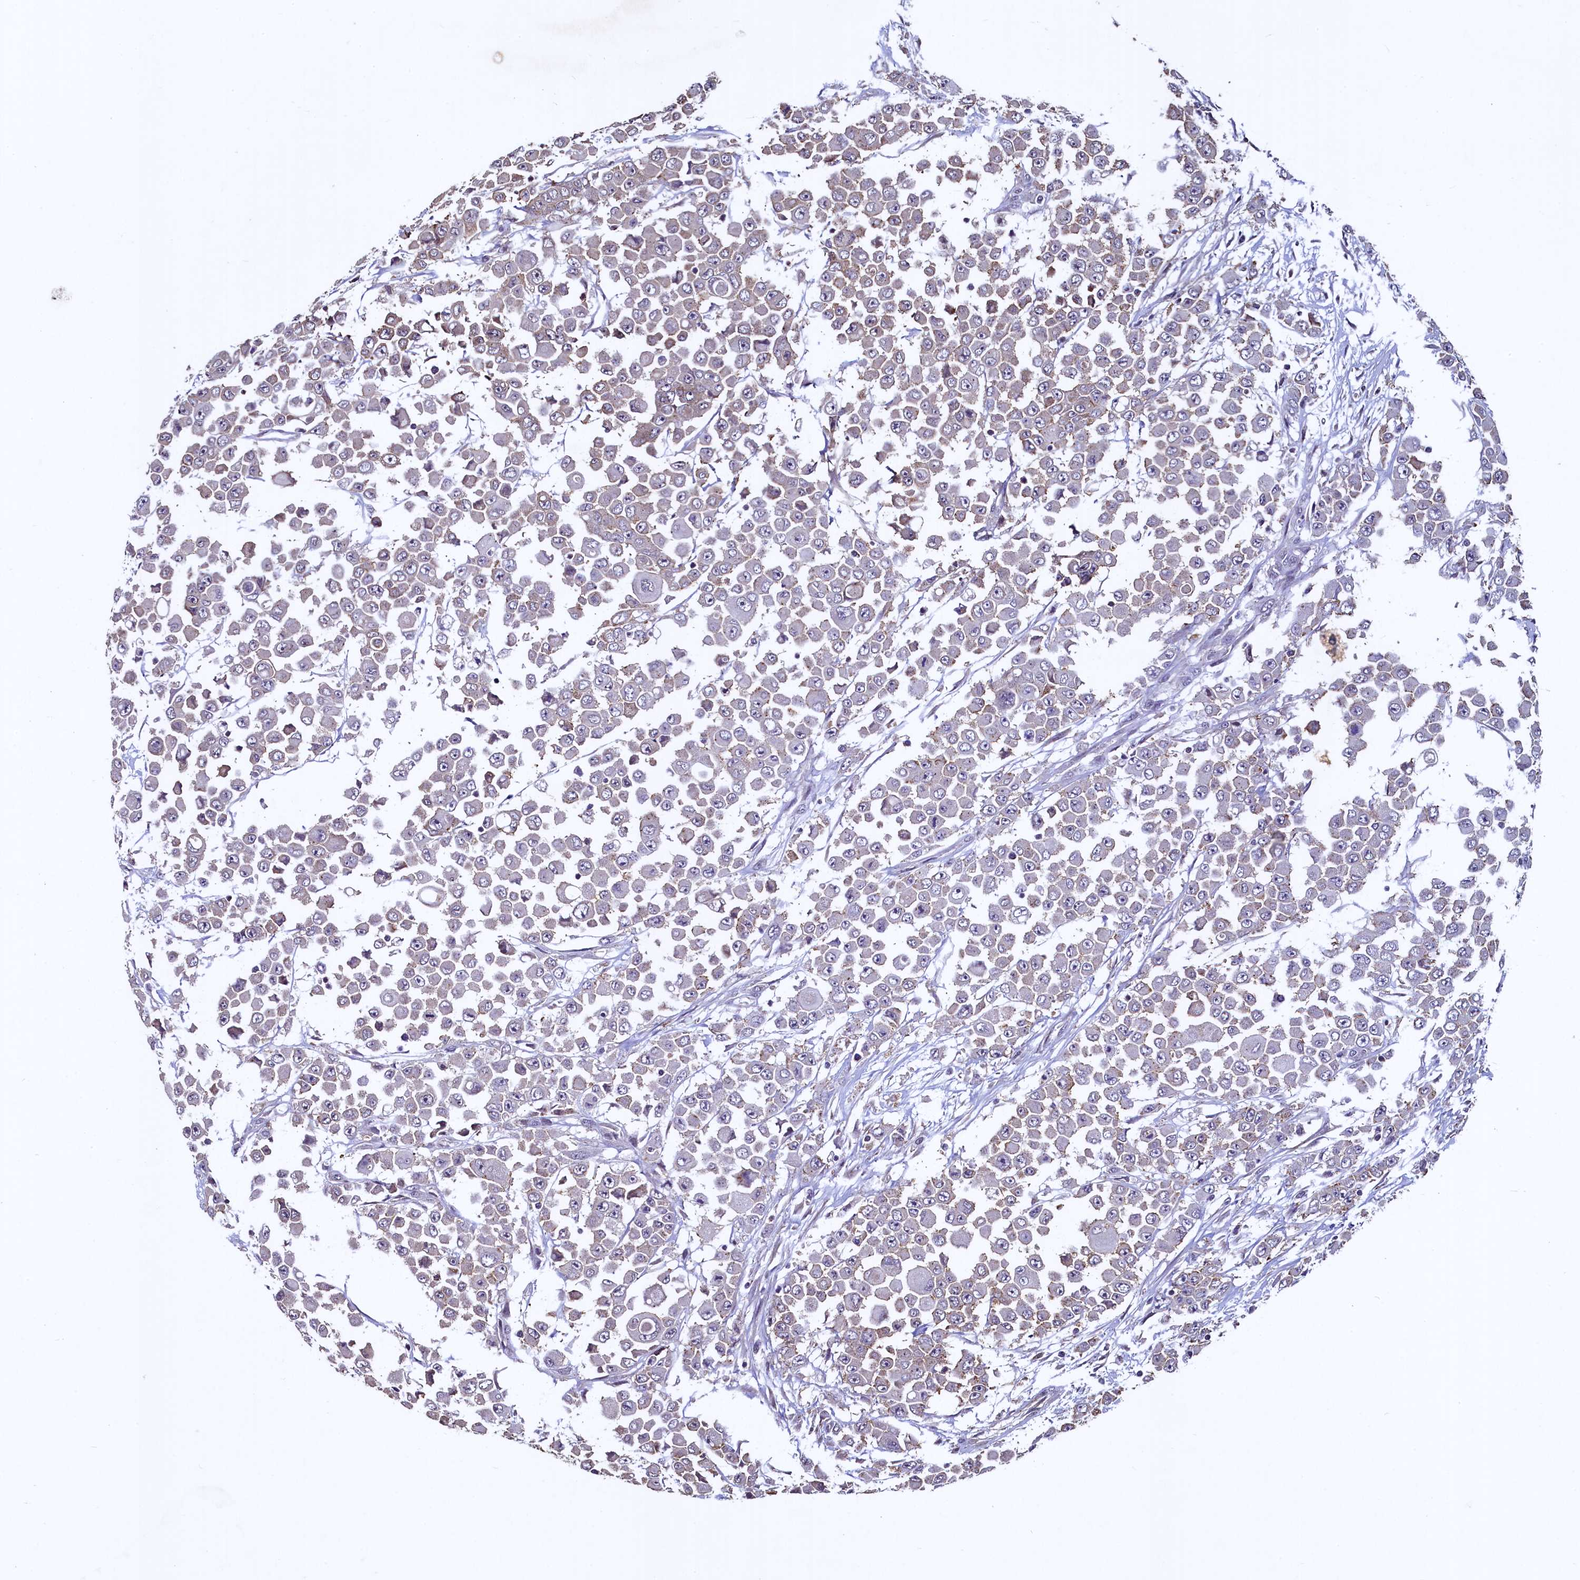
{"staining": {"intensity": "negative", "quantity": "none", "location": "none"}, "tissue": "colorectal cancer", "cell_type": "Tumor cells", "image_type": "cancer", "snomed": [{"axis": "morphology", "description": "Adenocarcinoma, NOS"}, {"axis": "topography", "description": "Colon"}], "caption": "This is an immunohistochemistry (IHC) micrograph of colorectal cancer. There is no positivity in tumor cells.", "gene": "PALM", "patient": {"sex": "male", "age": 51}}